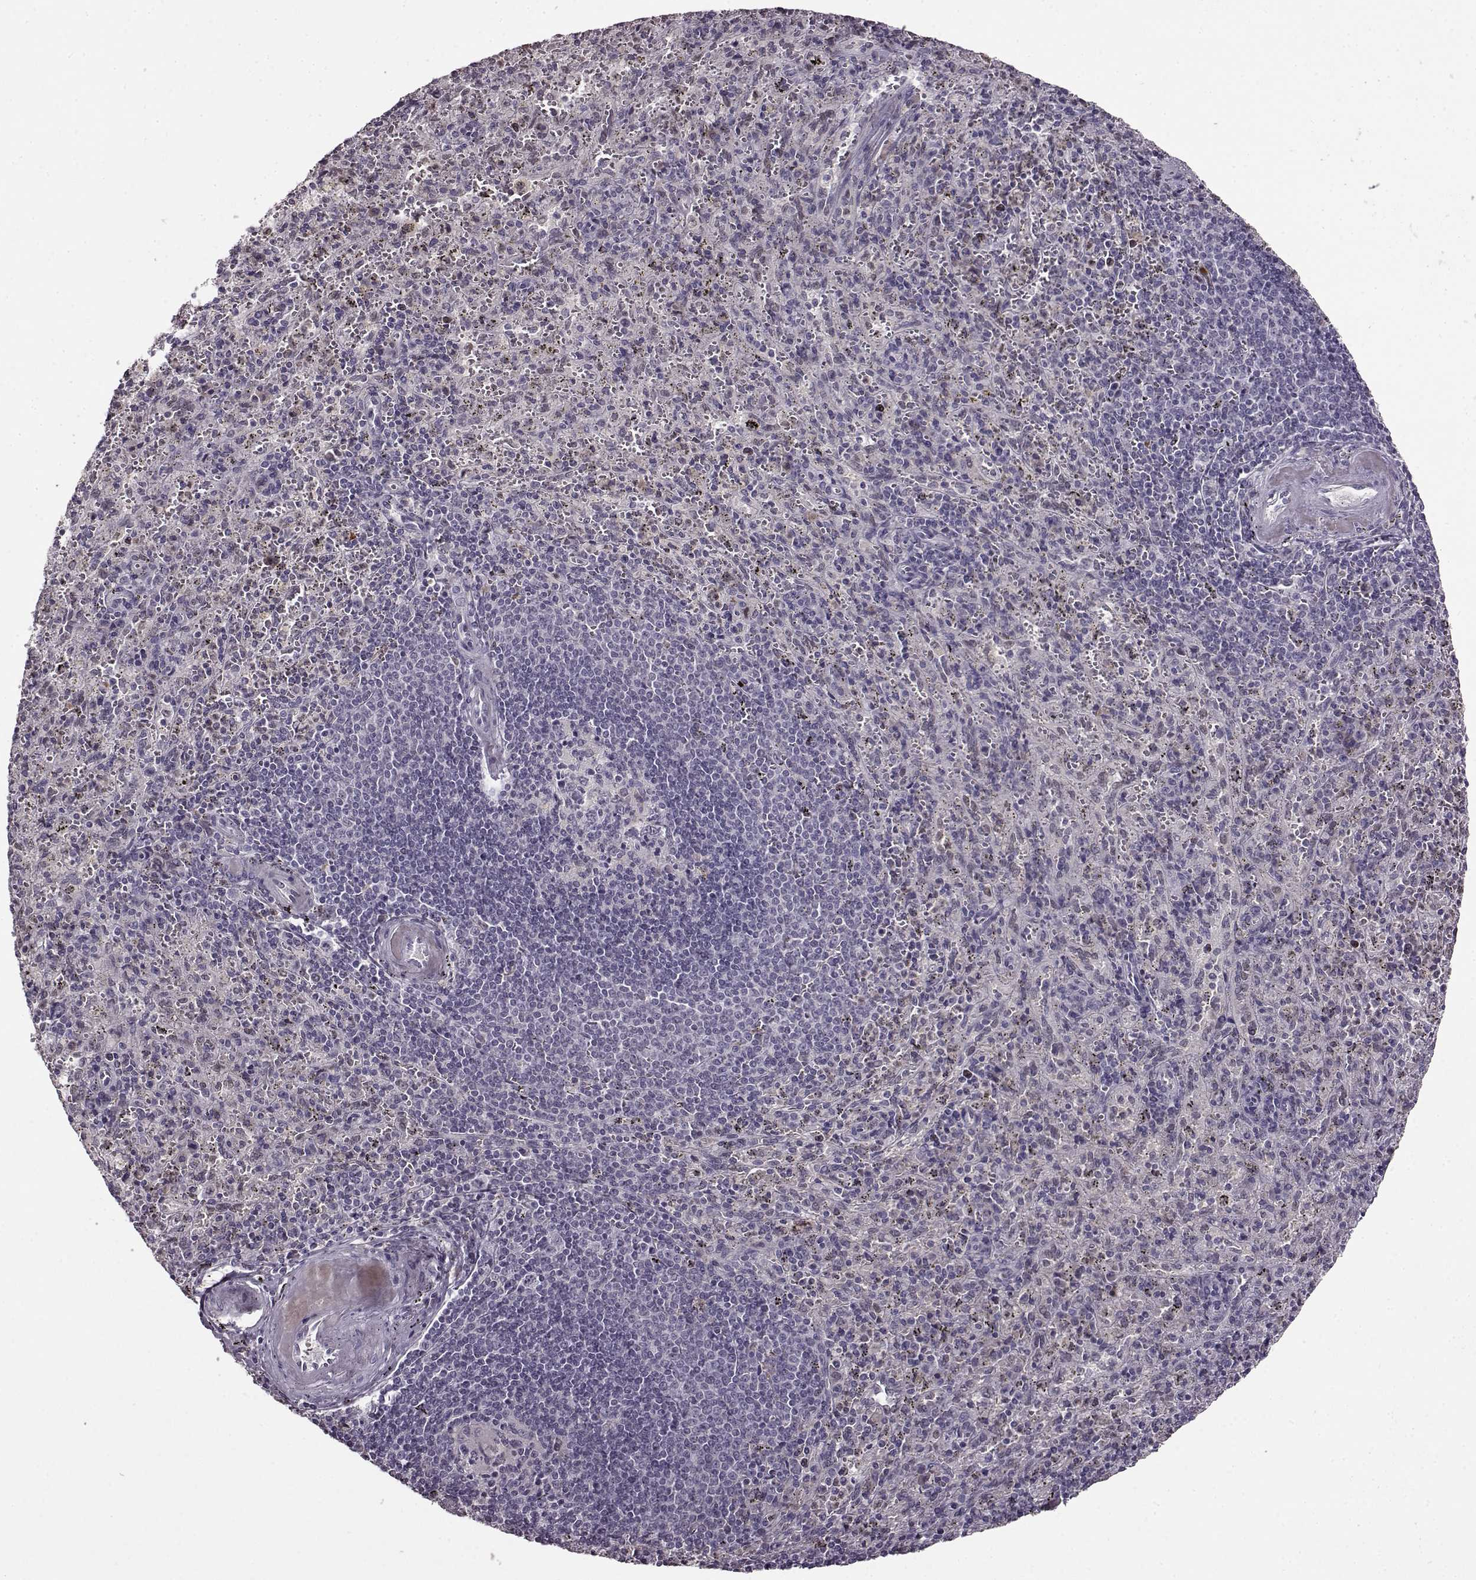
{"staining": {"intensity": "negative", "quantity": "none", "location": "none"}, "tissue": "spleen", "cell_type": "Cells in red pulp", "image_type": "normal", "snomed": [{"axis": "morphology", "description": "Normal tissue, NOS"}, {"axis": "topography", "description": "Spleen"}], "caption": "Micrograph shows no significant protein staining in cells in red pulp of benign spleen. The staining is performed using DAB brown chromogen with nuclei counter-stained in using hematoxylin.", "gene": "CNGA3", "patient": {"sex": "male", "age": 57}}